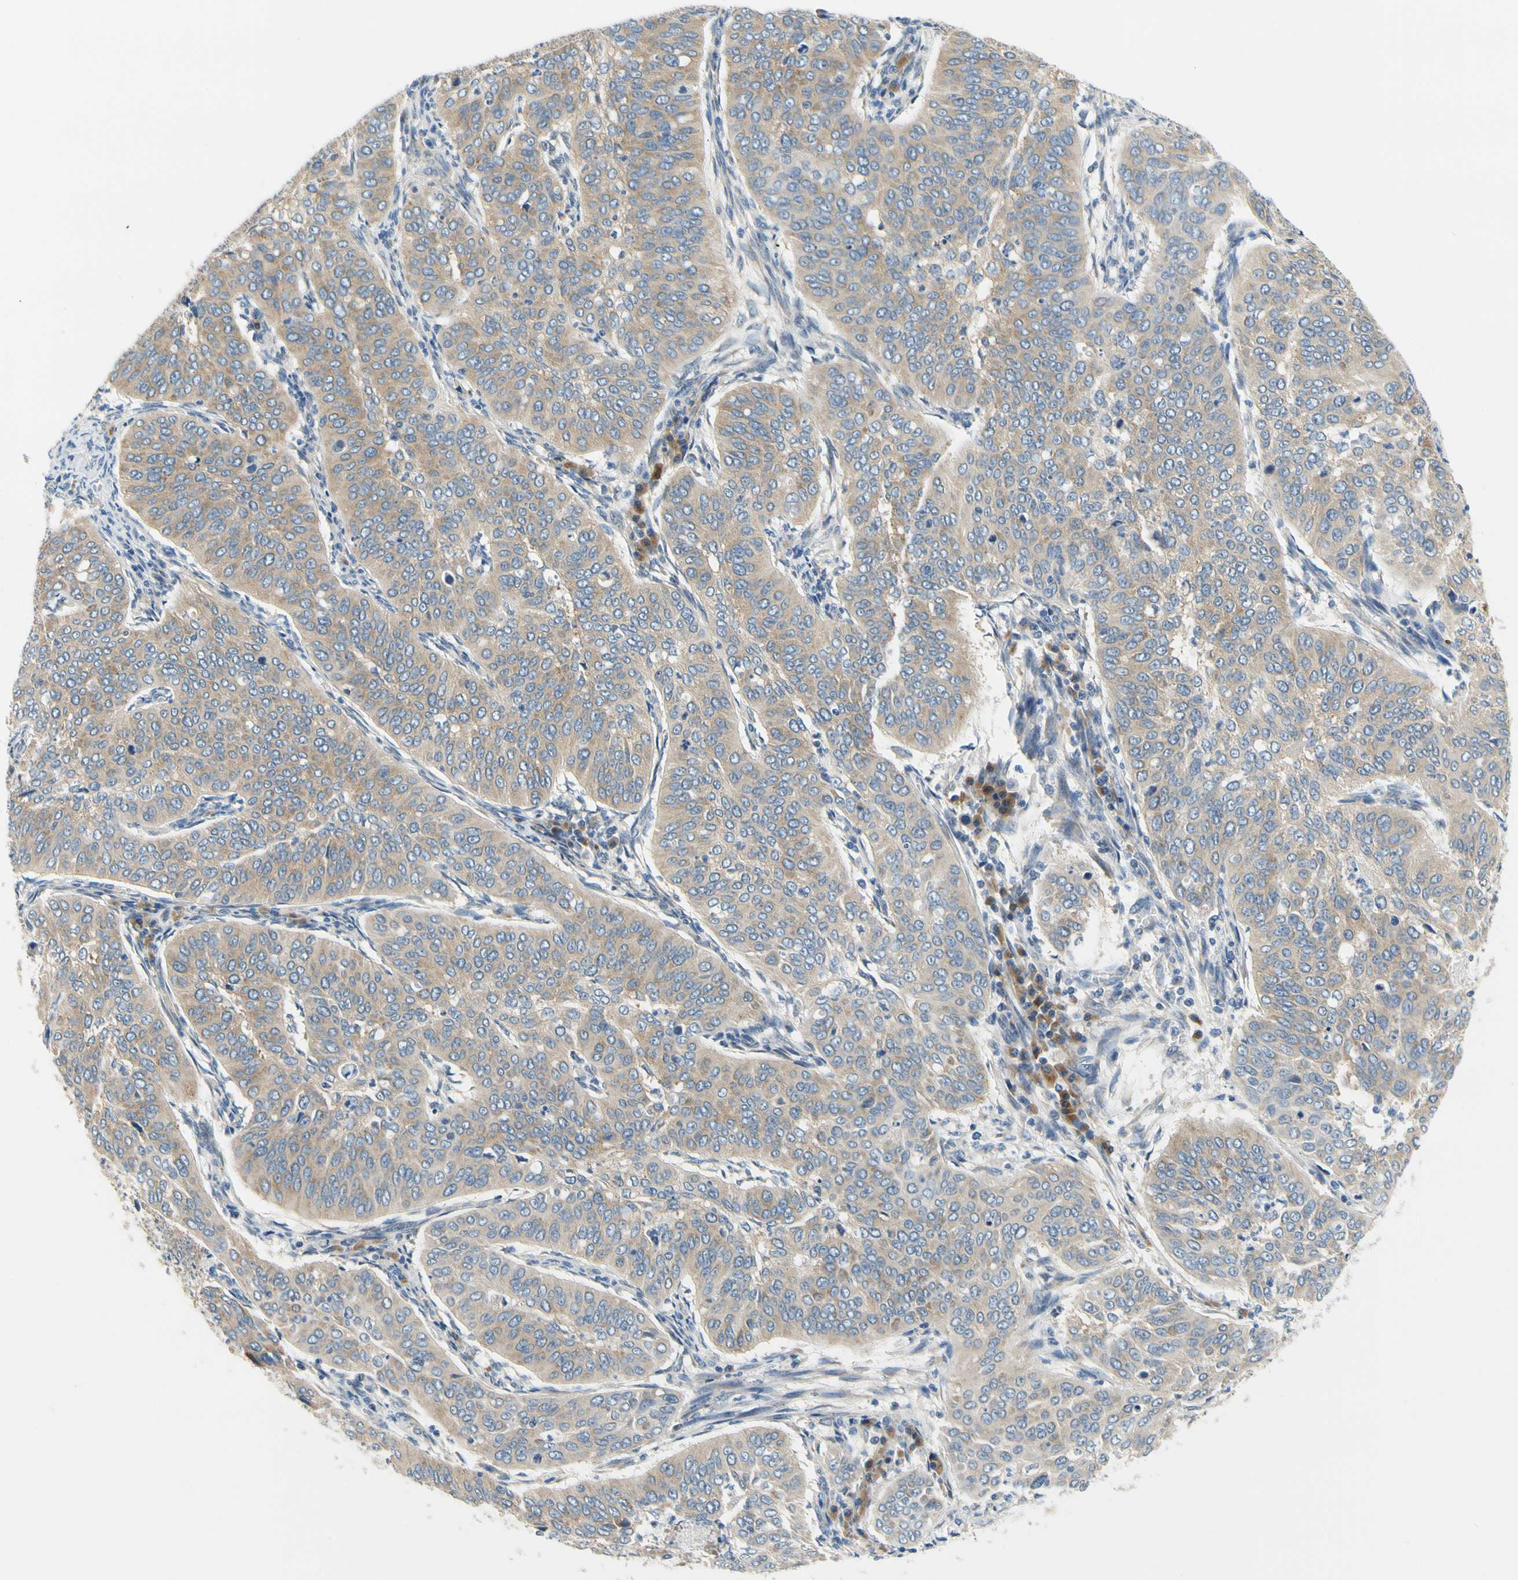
{"staining": {"intensity": "weak", "quantity": ">75%", "location": "cytoplasmic/membranous"}, "tissue": "cervical cancer", "cell_type": "Tumor cells", "image_type": "cancer", "snomed": [{"axis": "morphology", "description": "Normal tissue, NOS"}, {"axis": "morphology", "description": "Squamous cell carcinoma, NOS"}, {"axis": "topography", "description": "Cervix"}], "caption": "Protein staining of cervical cancer (squamous cell carcinoma) tissue demonstrates weak cytoplasmic/membranous positivity in about >75% of tumor cells.", "gene": "LRRC47", "patient": {"sex": "female", "age": 39}}